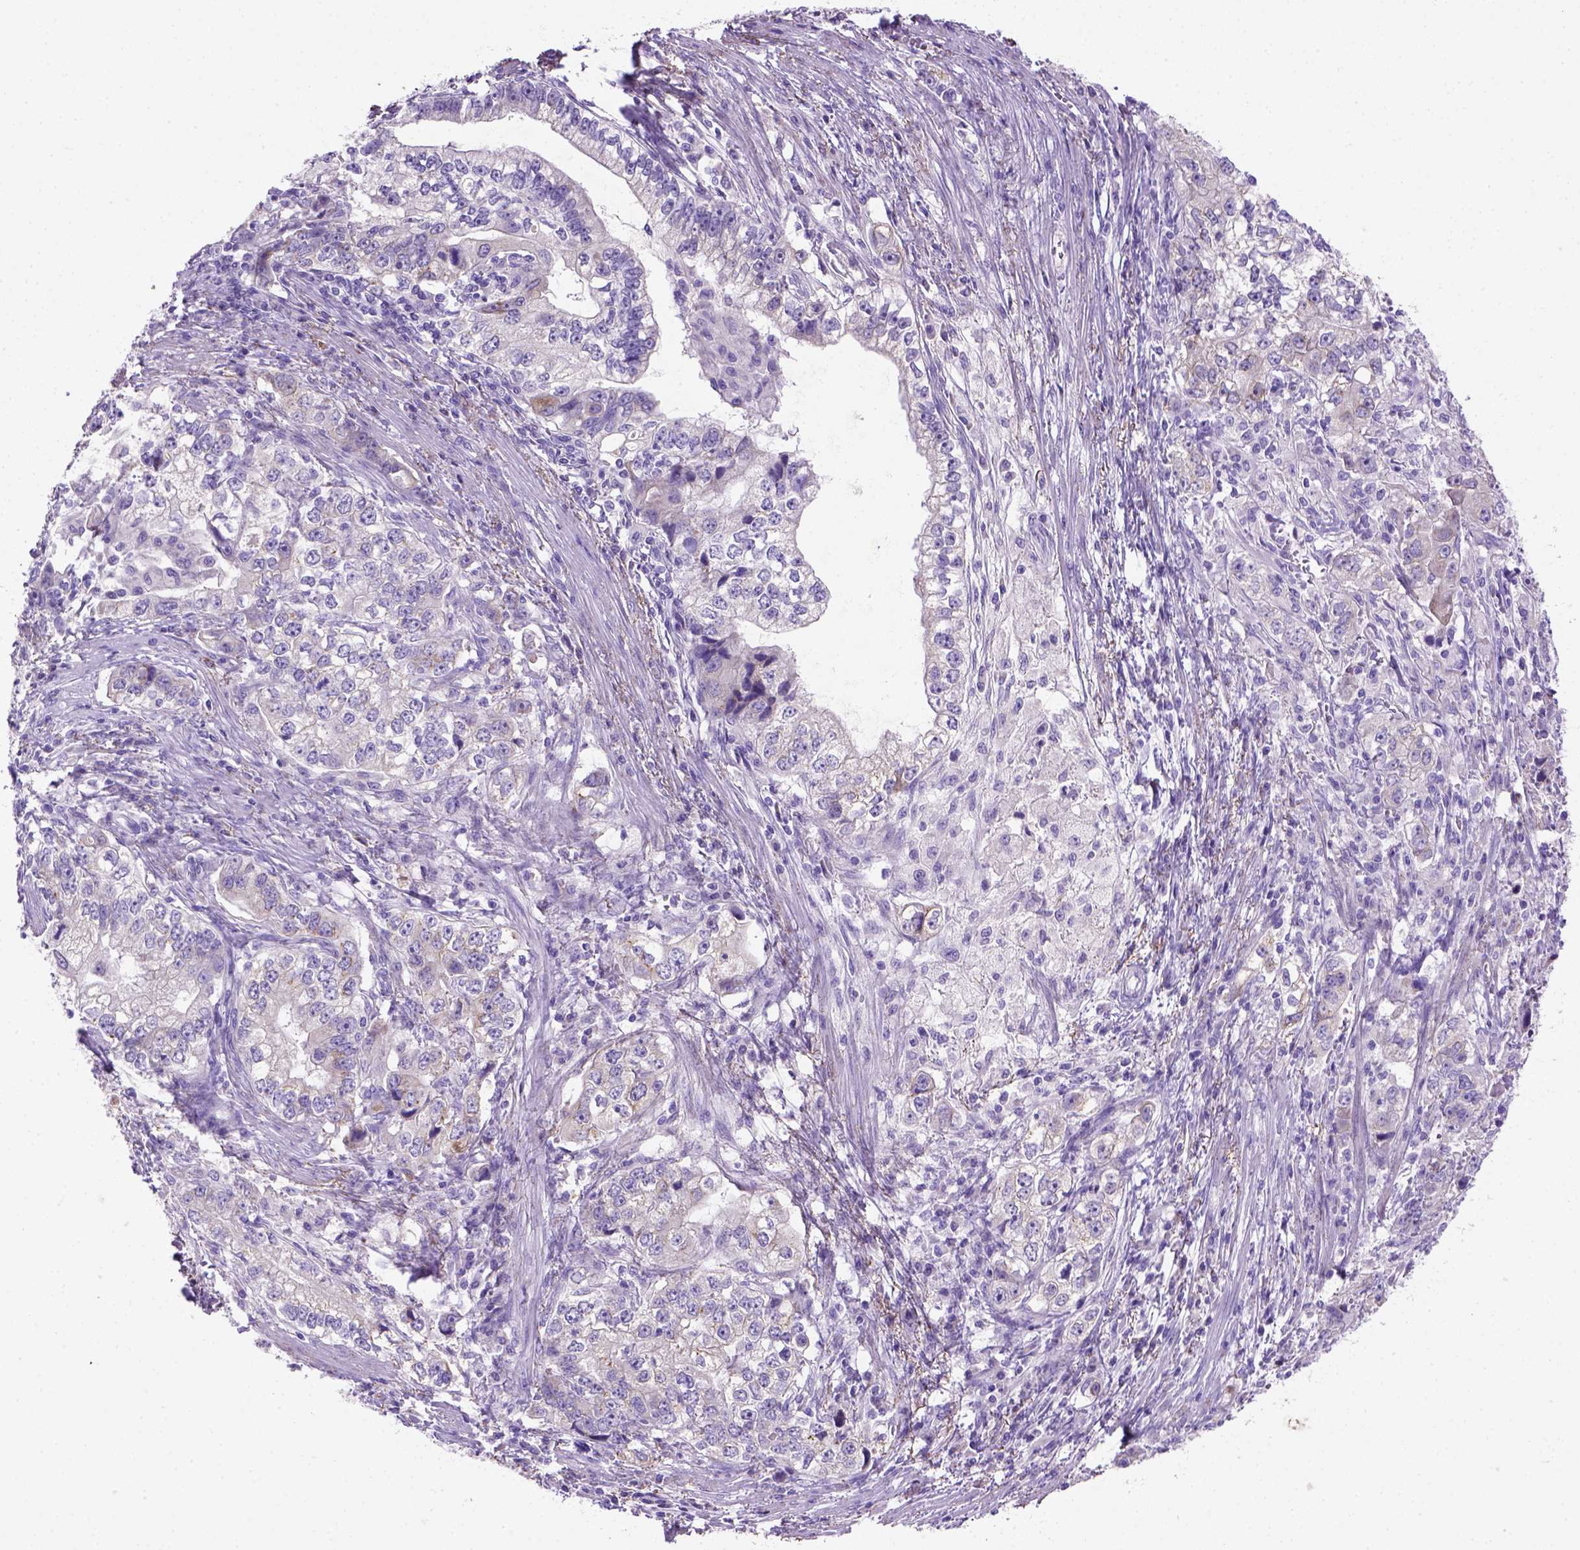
{"staining": {"intensity": "negative", "quantity": "none", "location": "none"}, "tissue": "stomach cancer", "cell_type": "Tumor cells", "image_type": "cancer", "snomed": [{"axis": "morphology", "description": "Adenocarcinoma, NOS"}, {"axis": "topography", "description": "Stomach, lower"}], "caption": "DAB immunohistochemical staining of stomach adenocarcinoma reveals no significant positivity in tumor cells.", "gene": "SIRPD", "patient": {"sex": "female", "age": 72}}